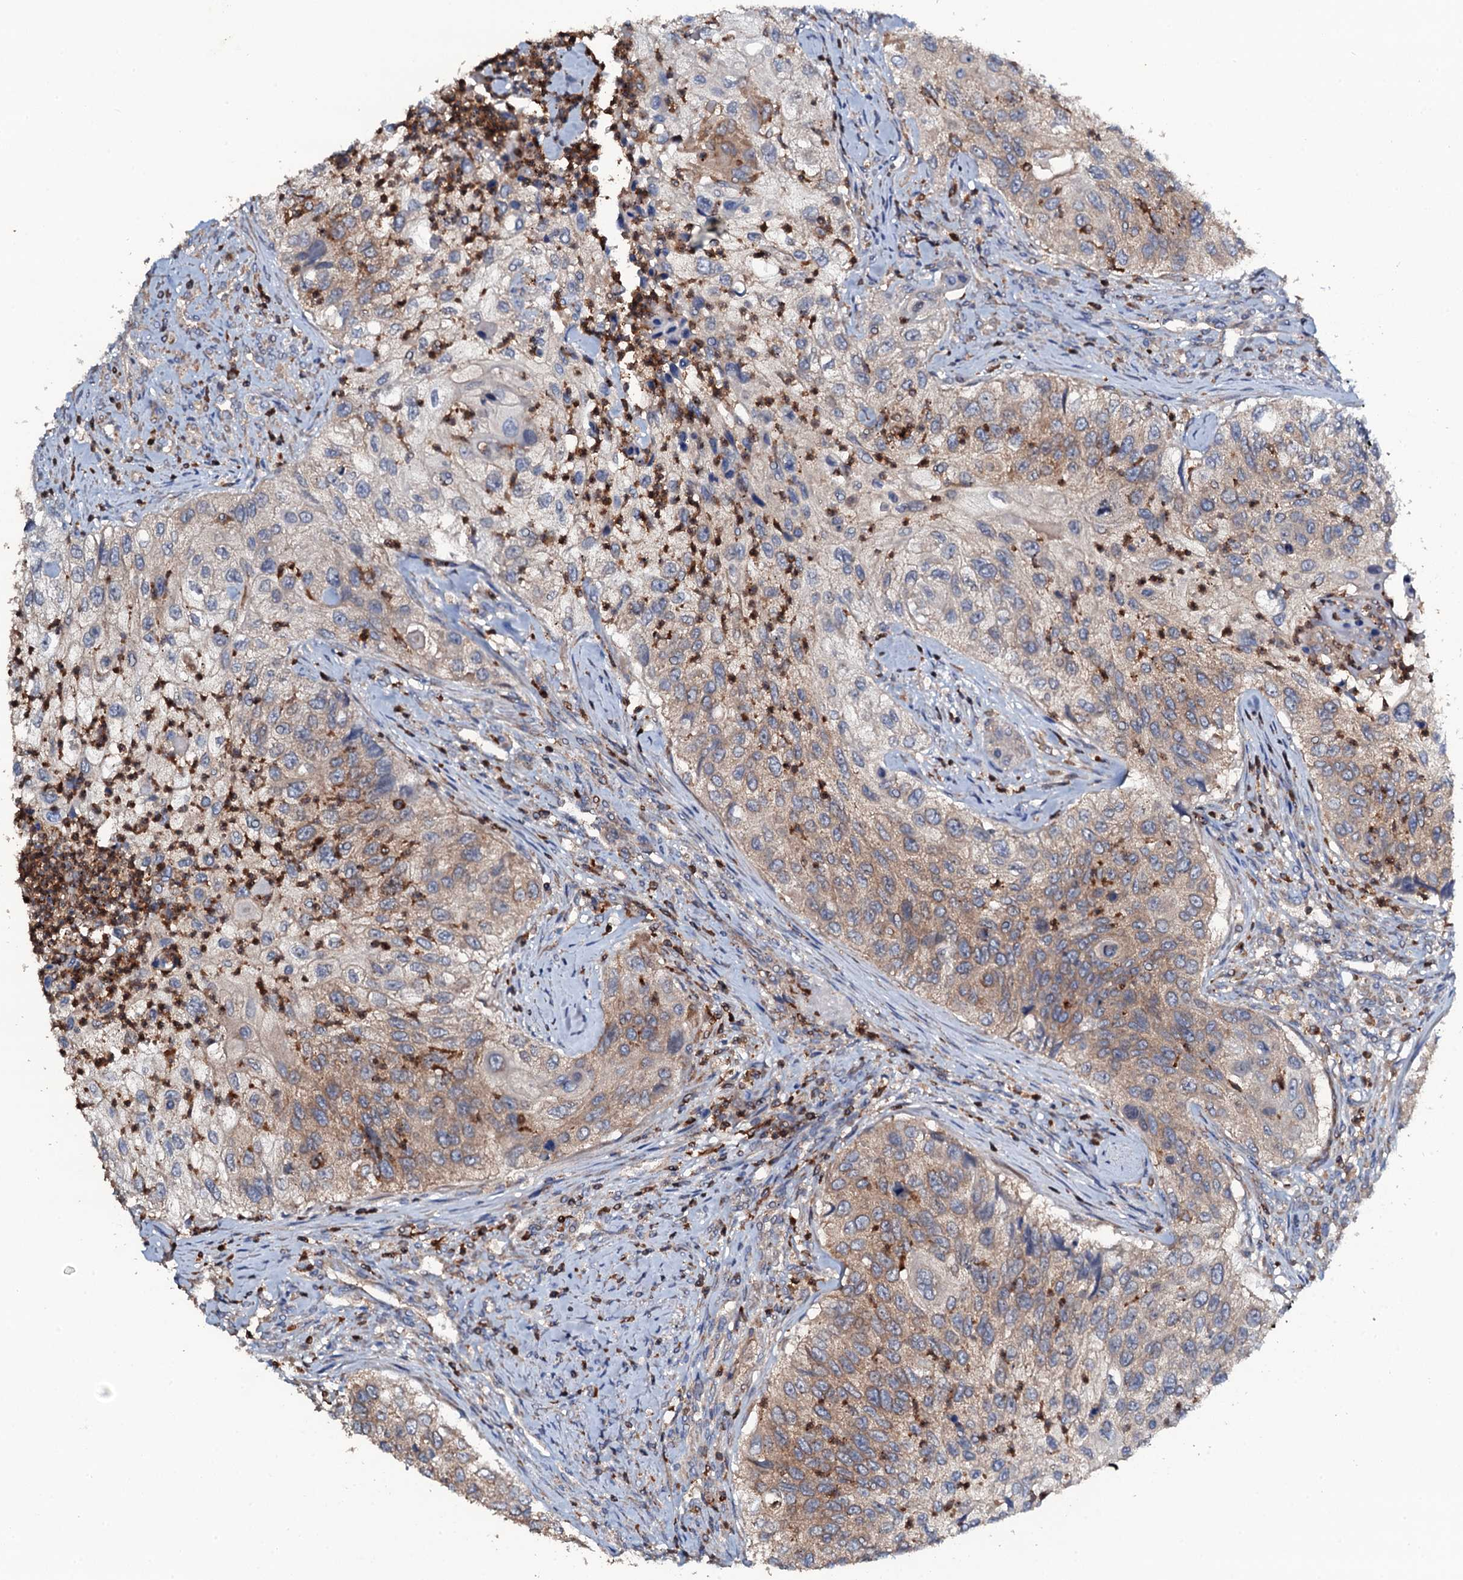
{"staining": {"intensity": "moderate", "quantity": "25%-75%", "location": "cytoplasmic/membranous"}, "tissue": "urothelial cancer", "cell_type": "Tumor cells", "image_type": "cancer", "snomed": [{"axis": "morphology", "description": "Urothelial carcinoma, High grade"}, {"axis": "topography", "description": "Urinary bladder"}], "caption": "This photomicrograph shows immunohistochemistry staining of urothelial carcinoma (high-grade), with medium moderate cytoplasmic/membranous staining in approximately 25%-75% of tumor cells.", "gene": "GRK2", "patient": {"sex": "female", "age": 60}}